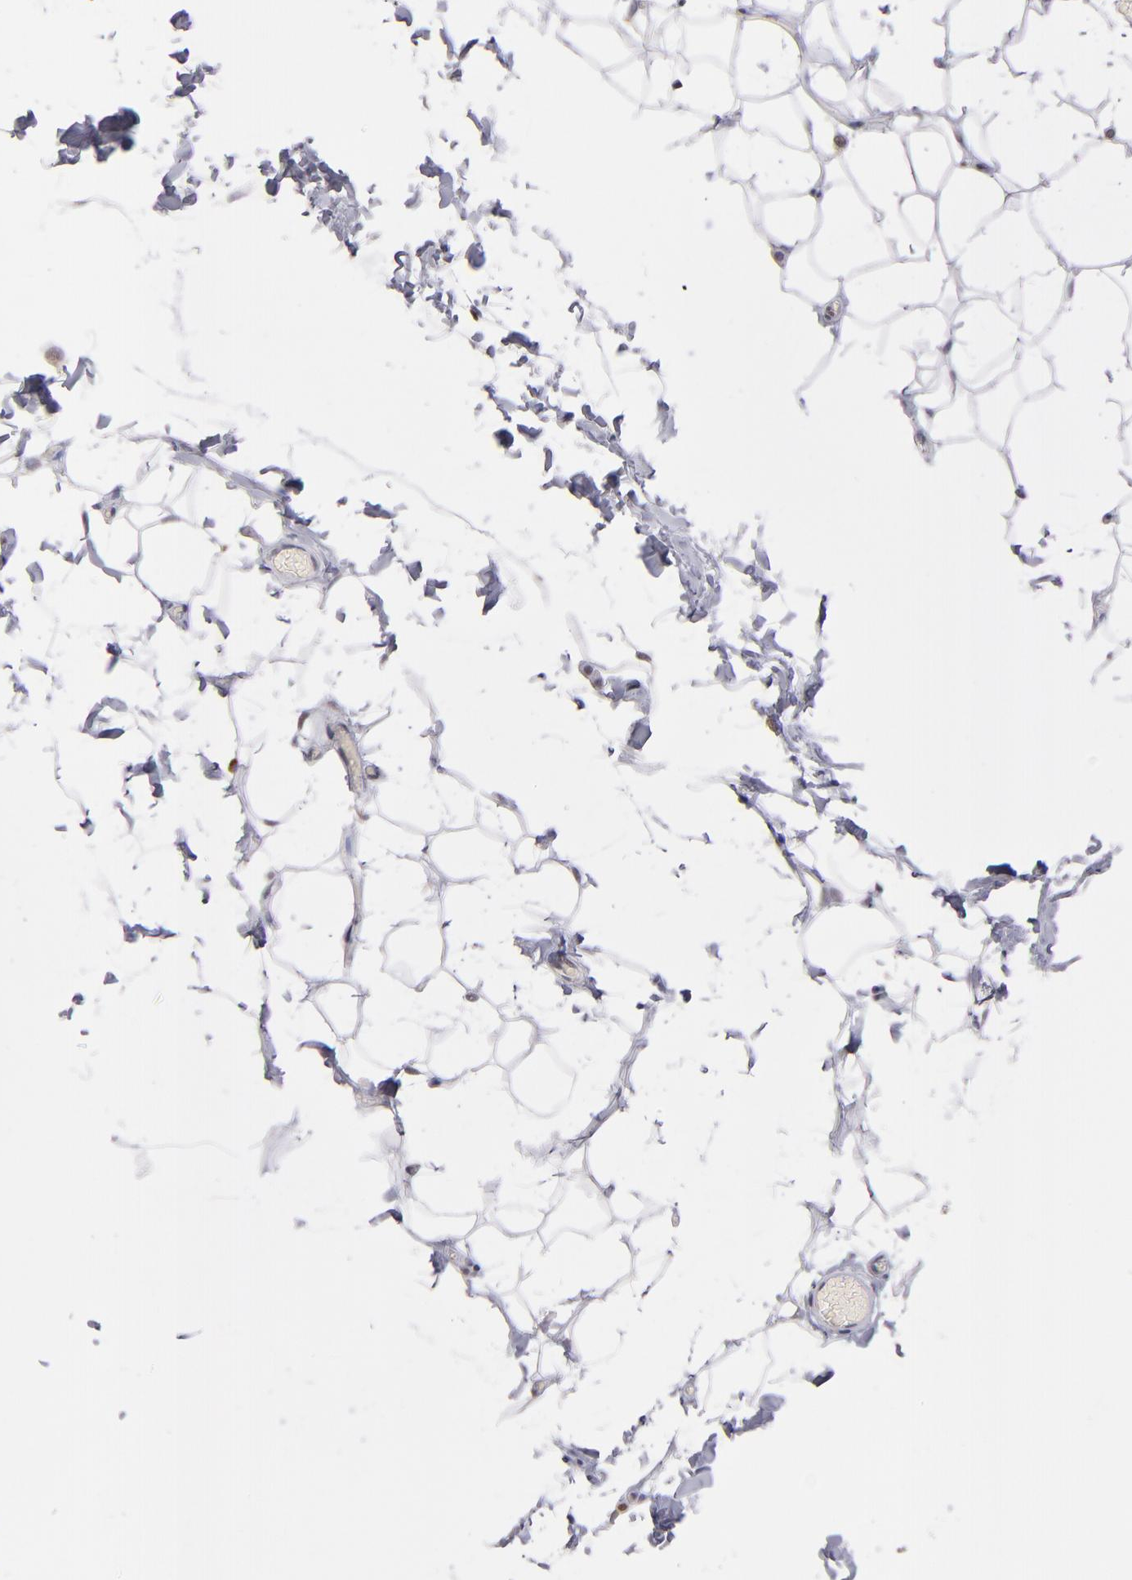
{"staining": {"intensity": "negative", "quantity": "none", "location": "none"}, "tissue": "adipose tissue", "cell_type": "Adipocytes", "image_type": "normal", "snomed": [{"axis": "morphology", "description": "Normal tissue, NOS"}, {"axis": "topography", "description": "Soft tissue"}], "caption": "This is a photomicrograph of IHC staining of normal adipose tissue, which shows no expression in adipocytes.", "gene": "POLA1", "patient": {"sex": "male", "age": 26}}